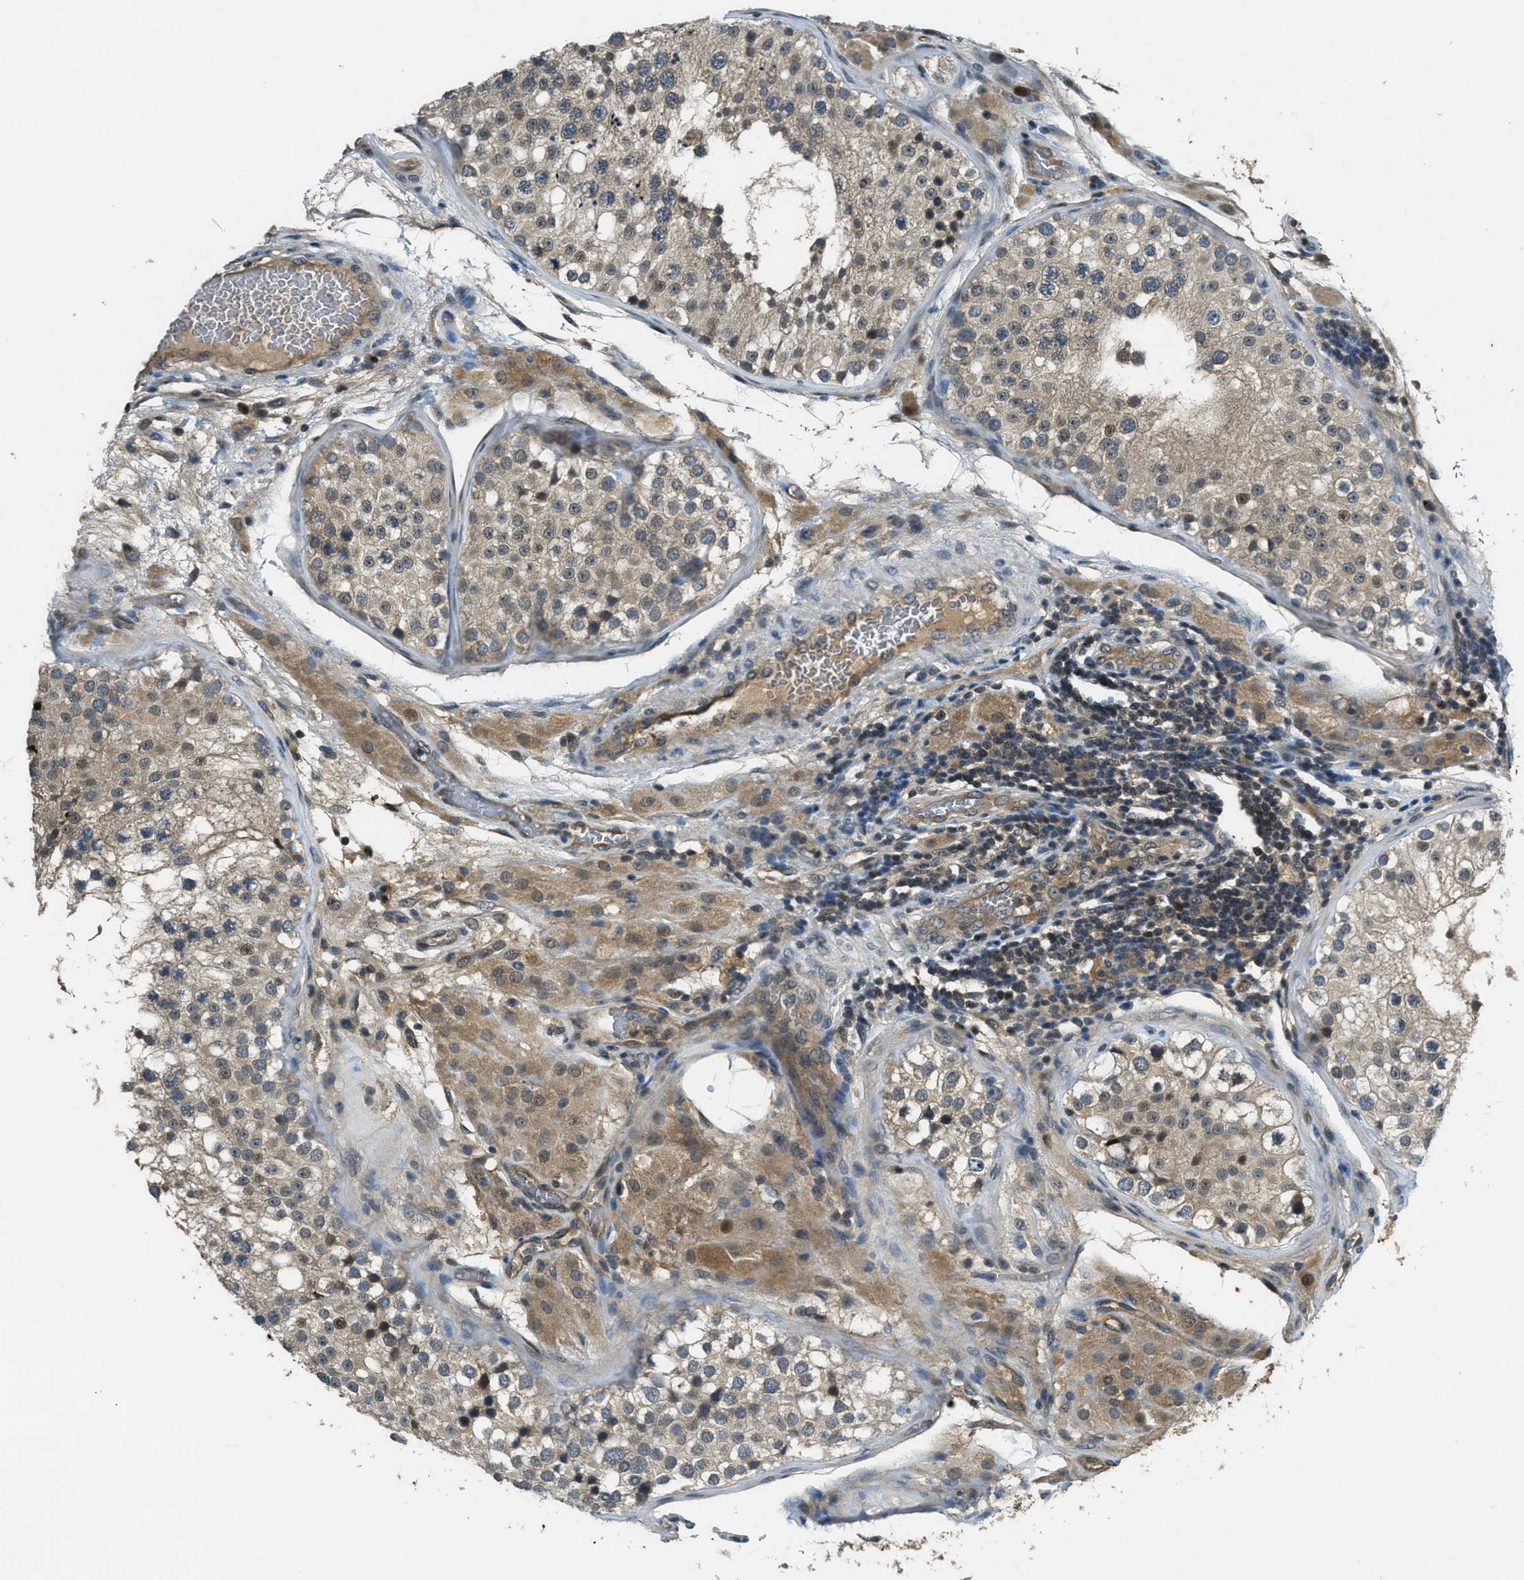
{"staining": {"intensity": "weak", "quantity": ">75%", "location": "cytoplasmic/membranous"}, "tissue": "testis", "cell_type": "Cells in seminiferous ducts", "image_type": "normal", "snomed": [{"axis": "morphology", "description": "Normal tissue, NOS"}, {"axis": "topography", "description": "Testis"}], "caption": "Immunohistochemistry staining of unremarkable testis, which demonstrates low levels of weak cytoplasmic/membranous expression in approximately >75% of cells in seminiferous ducts indicating weak cytoplasmic/membranous protein positivity. The staining was performed using DAB (brown) for protein detection and nuclei were counterstained in hematoxylin (blue).", "gene": "DUSP6", "patient": {"sex": "male", "age": 26}}